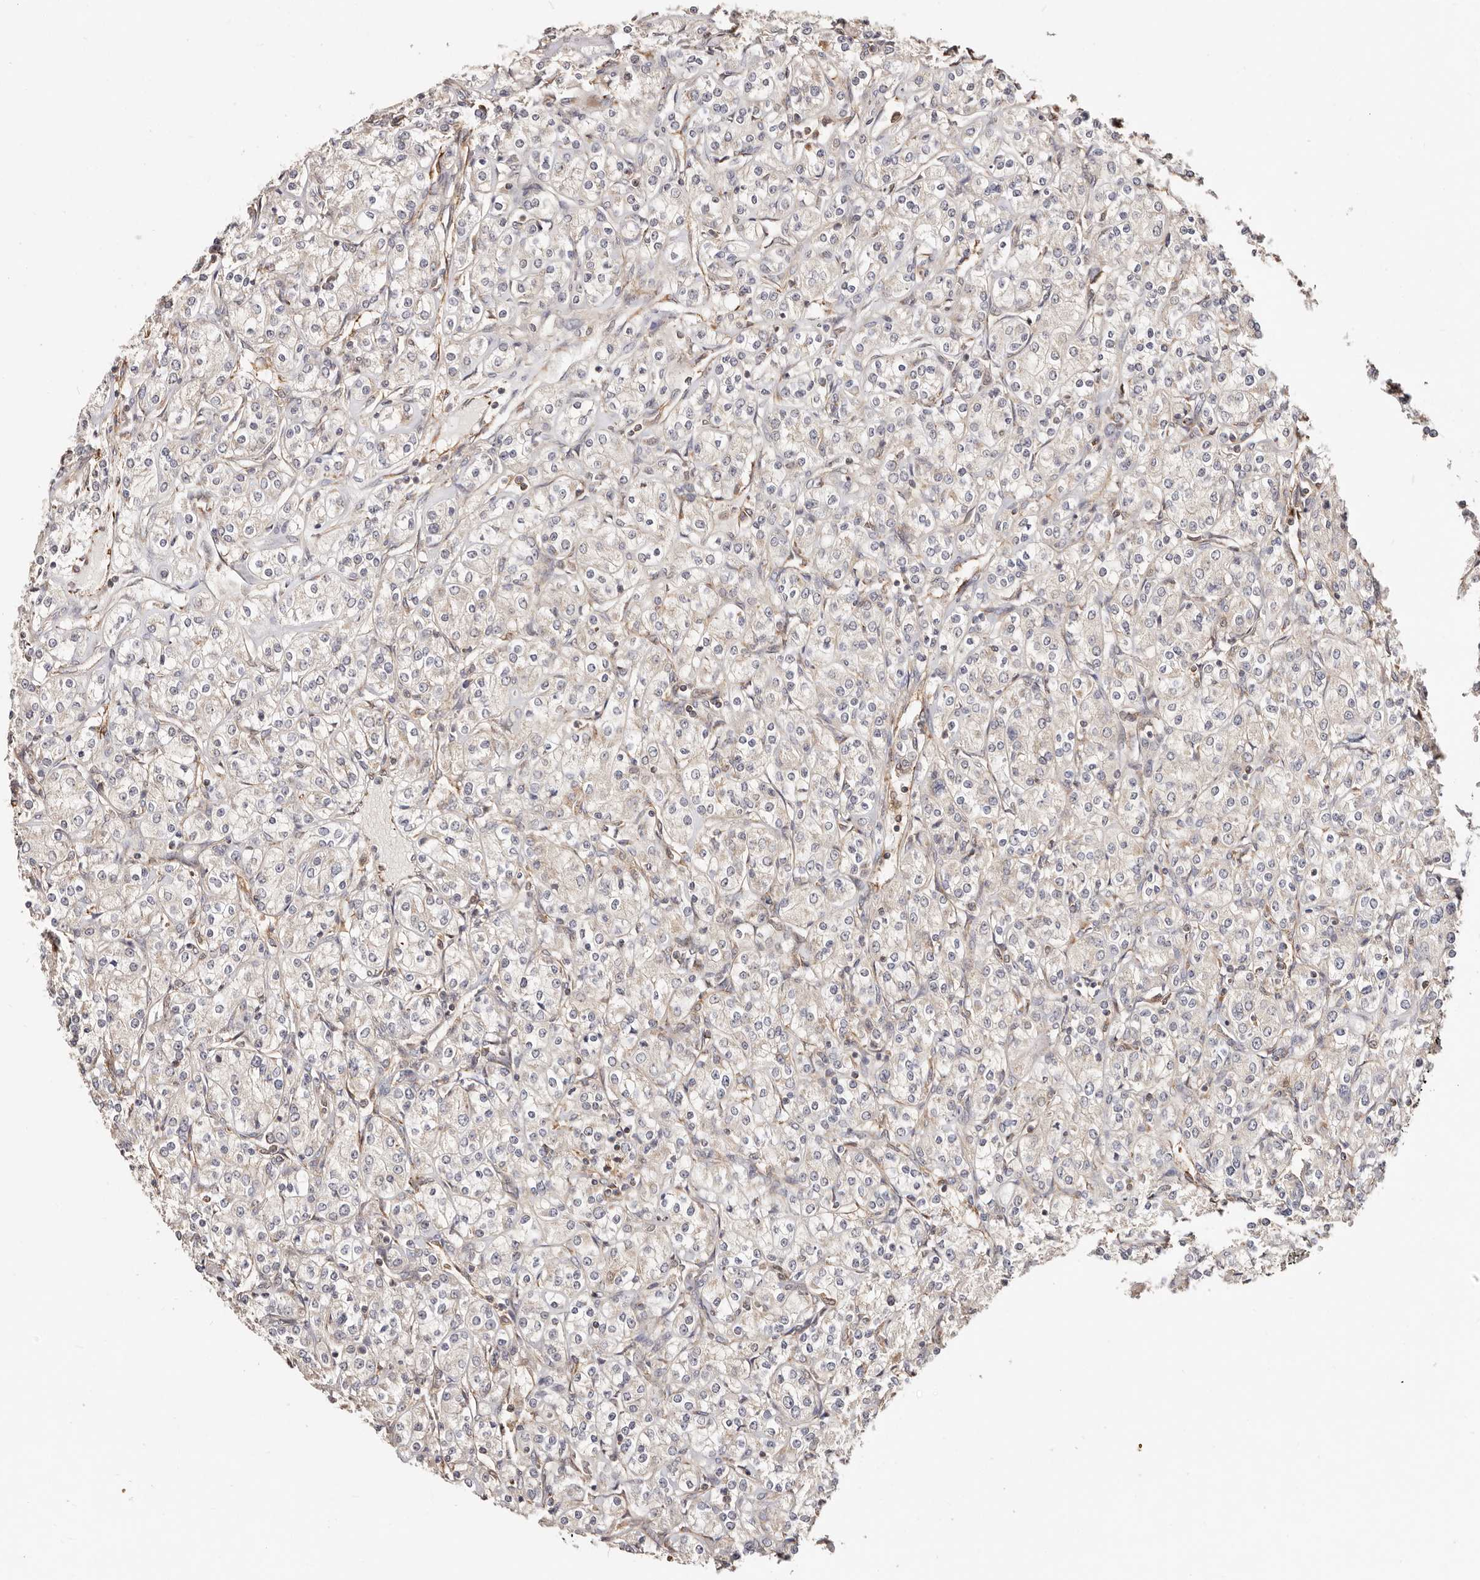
{"staining": {"intensity": "weak", "quantity": "<25%", "location": "cytoplasmic/membranous"}, "tissue": "renal cancer", "cell_type": "Tumor cells", "image_type": "cancer", "snomed": [{"axis": "morphology", "description": "Adenocarcinoma, NOS"}, {"axis": "topography", "description": "Kidney"}], "caption": "A photomicrograph of renal cancer stained for a protein demonstrates no brown staining in tumor cells.", "gene": "MAPK1", "patient": {"sex": "male", "age": 77}}